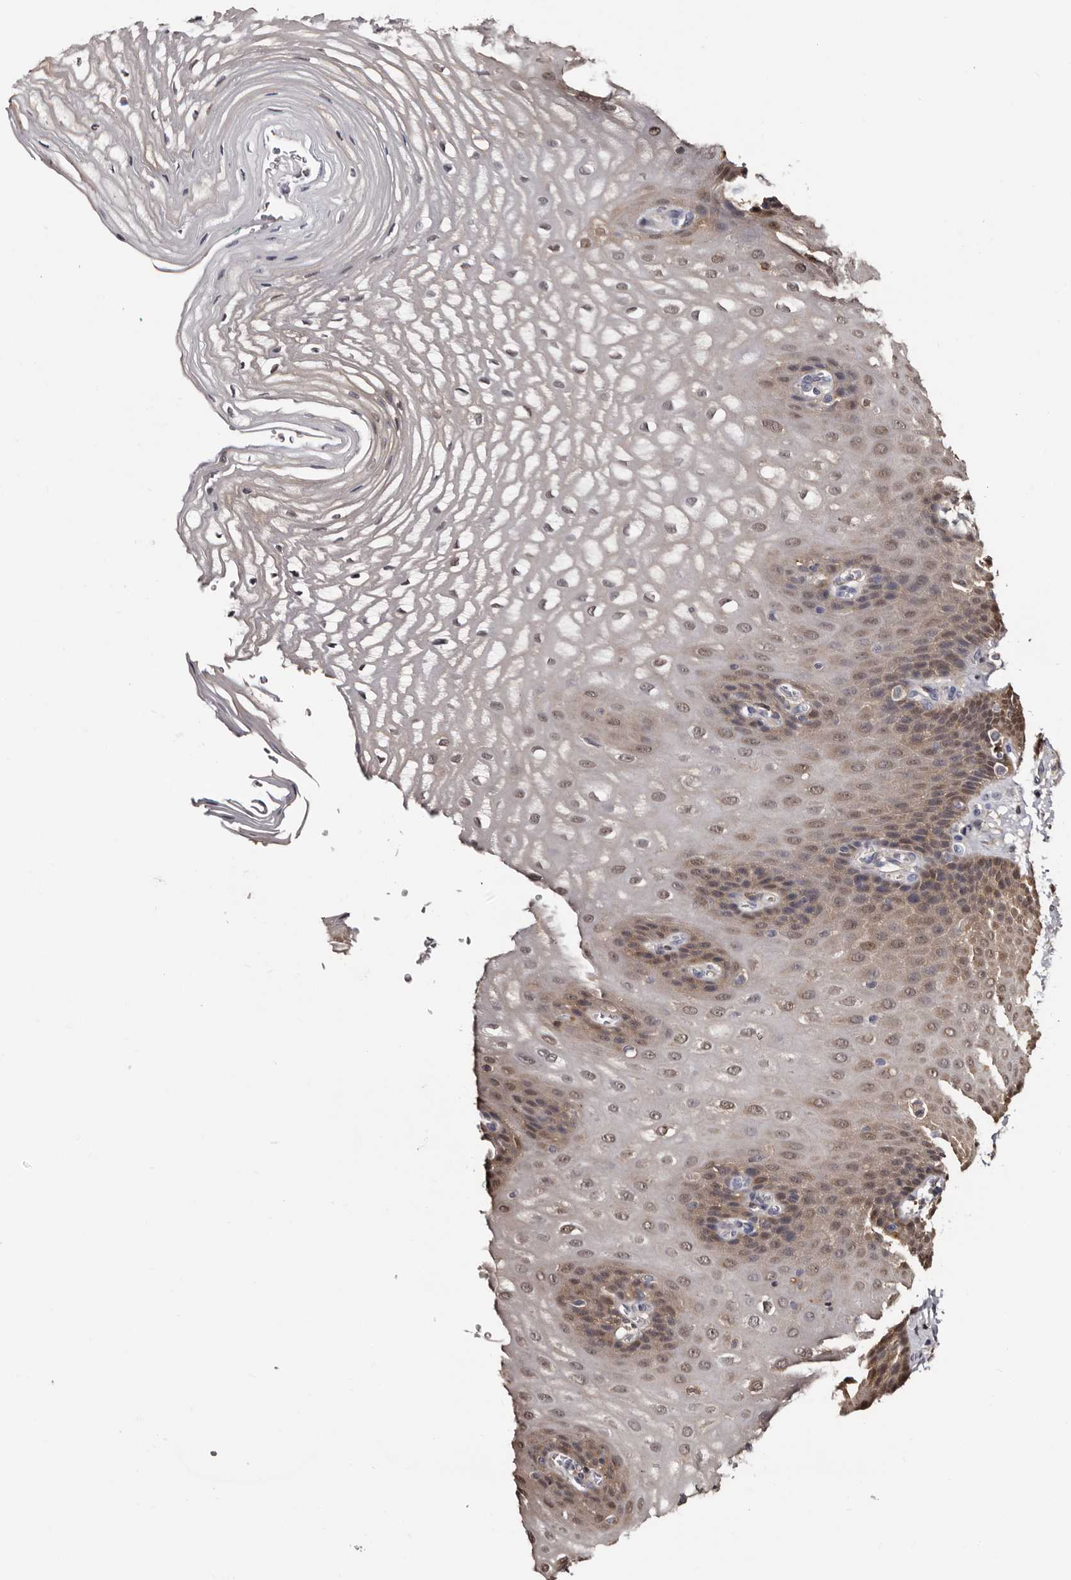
{"staining": {"intensity": "weak", "quantity": "25%-75%", "location": "cytoplasmic/membranous,nuclear"}, "tissue": "esophagus", "cell_type": "Squamous epithelial cells", "image_type": "normal", "snomed": [{"axis": "morphology", "description": "Normal tissue, NOS"}, {"axis": "topography", "description": "Esophagus"}], "caption": "High-power microscopy captured an immunohistochemistry micrograph of benign esophagus, revealing weak cytoplasmic/membranous,nuclear positivity in about 25%-75% of squamous epithelial cells. The protein of interest is shown in brown color, while the nuclei are stained blue.", "gene": "DNPH1", "patient": {"sex": "male", "age": 54}}